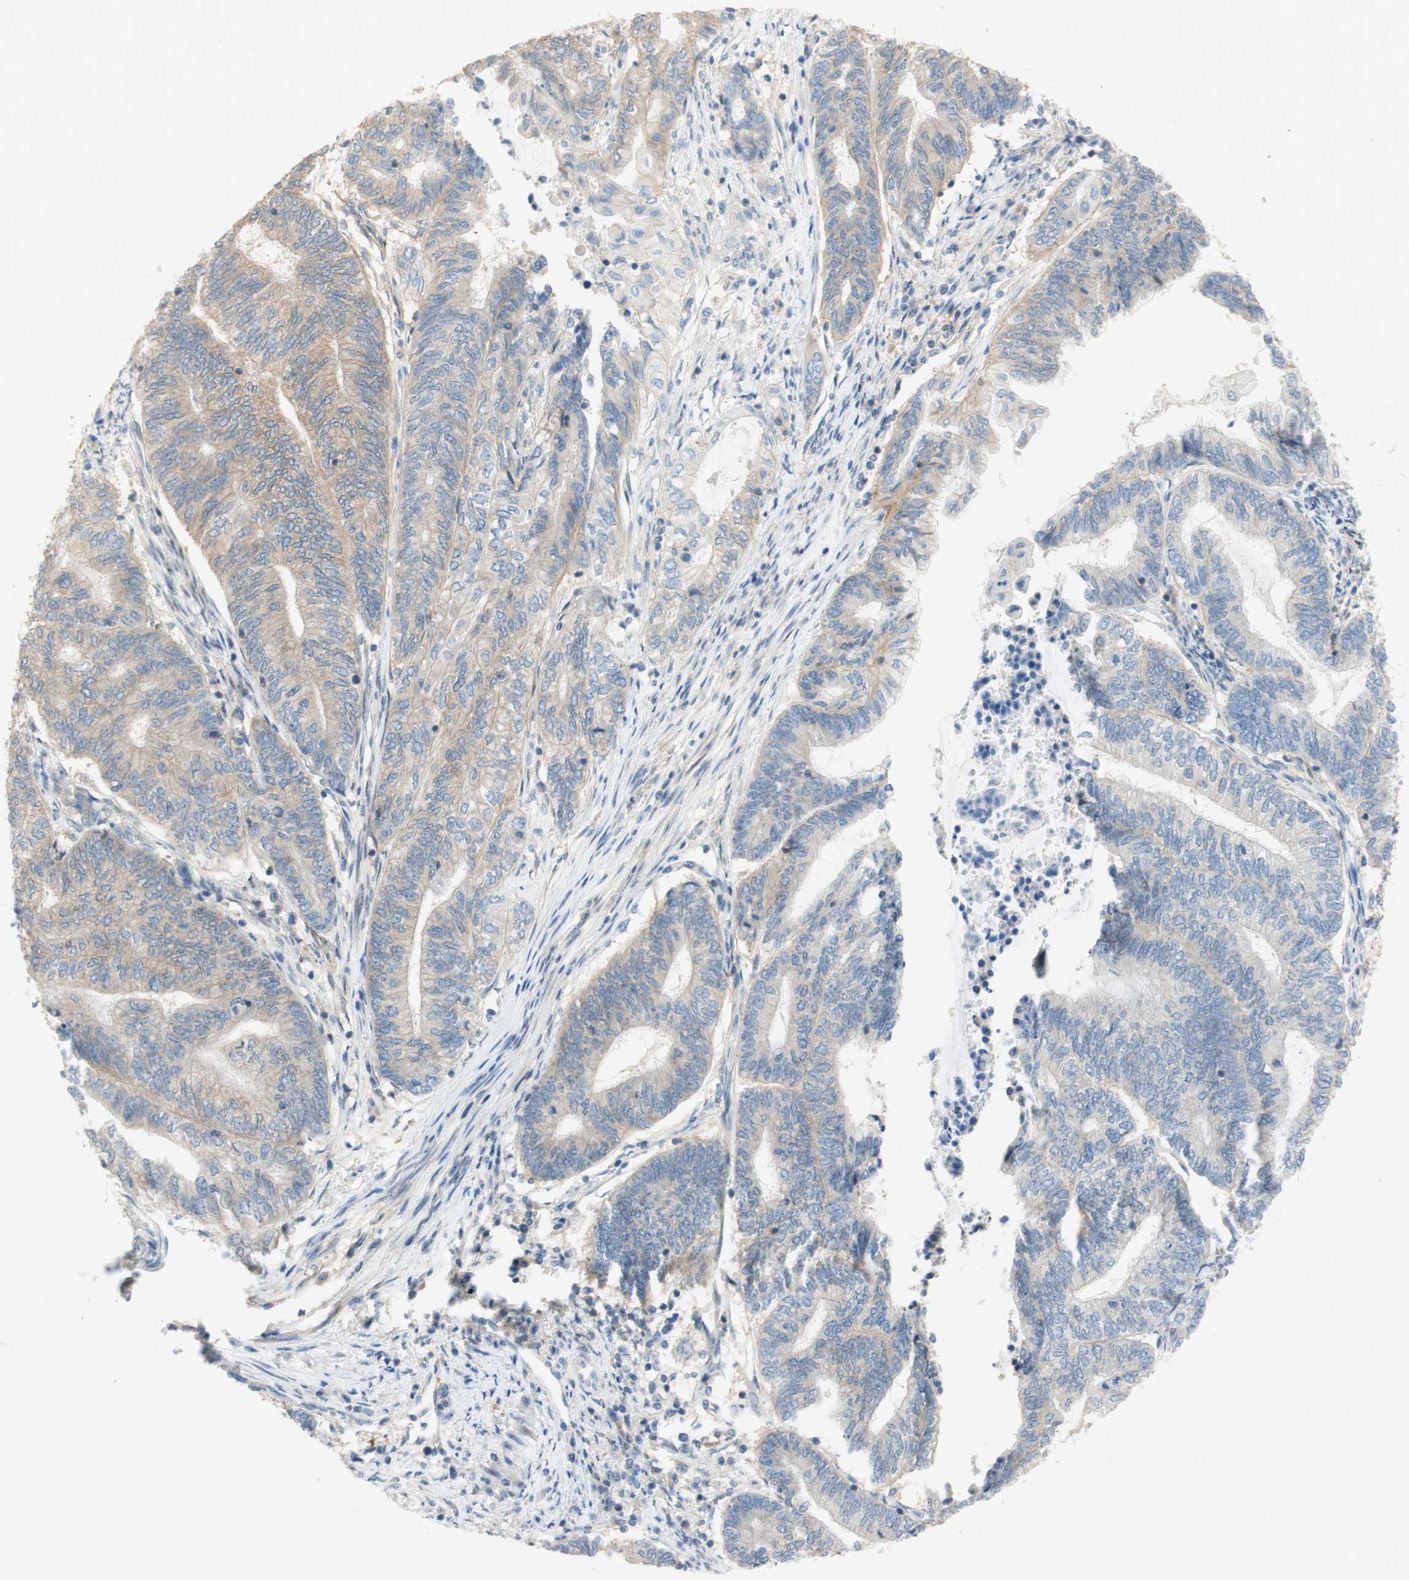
{"staining": {"intensity": "weak", "quantity": "25%-75%", "location": "cytoplasmic/membranous"}, "tissue": "endometrial cancer", "cell_type": "Tumor cells", "image_type": "cancer", "snomed": [{"axis": "morphology", "description": "Adenocarcinoma, NOS"}, {"axis": "topography", "description": "Uterus"}, {"axis": "topography", "description": "Endometrium"}], "caption": "Brown immunohistochemical staining in human endometrial cancer reveals weak cytoplasmic/membranous expression in approximately 25%-75% of tumor cells.", "gene": "ATP2B1", "patient": {"sex": "female", "age": 70}}